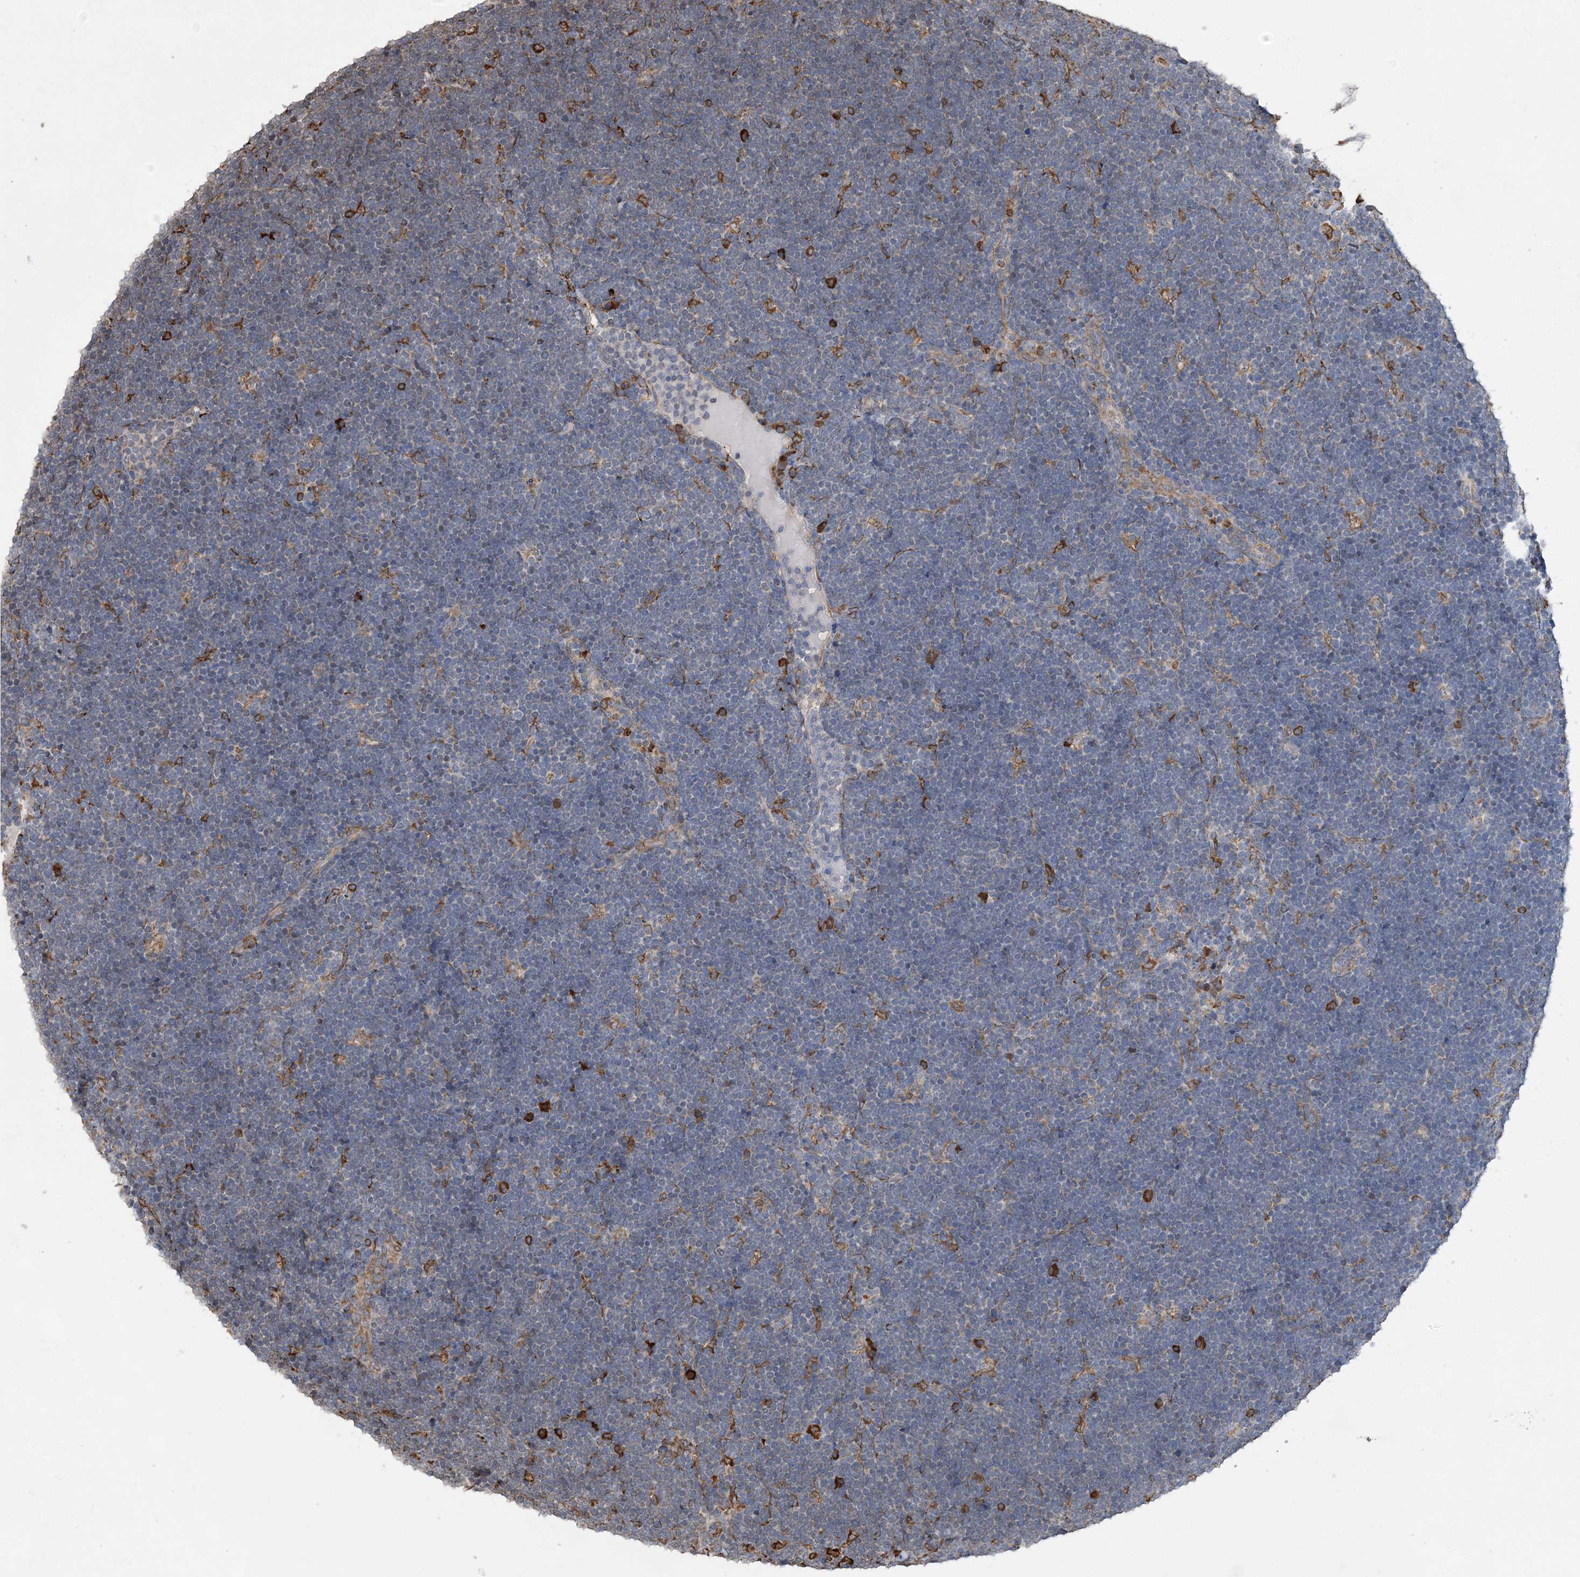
{"staining": {"intensity": "negative", "quantity": "none", "location": "none"}, "tissue": "lymphoma", "cell_type": "Tumor cells", "image_type": "cancer", "snomed": [{"axis": "morphology", "description": "Malignant lymphoma, non-Hodgkin's type, High grade"}, {"axis": "topography", "description": "Lymph node"}], "caption": "A histopathology image of lymphoma stained for a protein displays no brown staining in tumor cells.", "gene": "WDR12", "patient": {"sex": "male", "age": 13}}